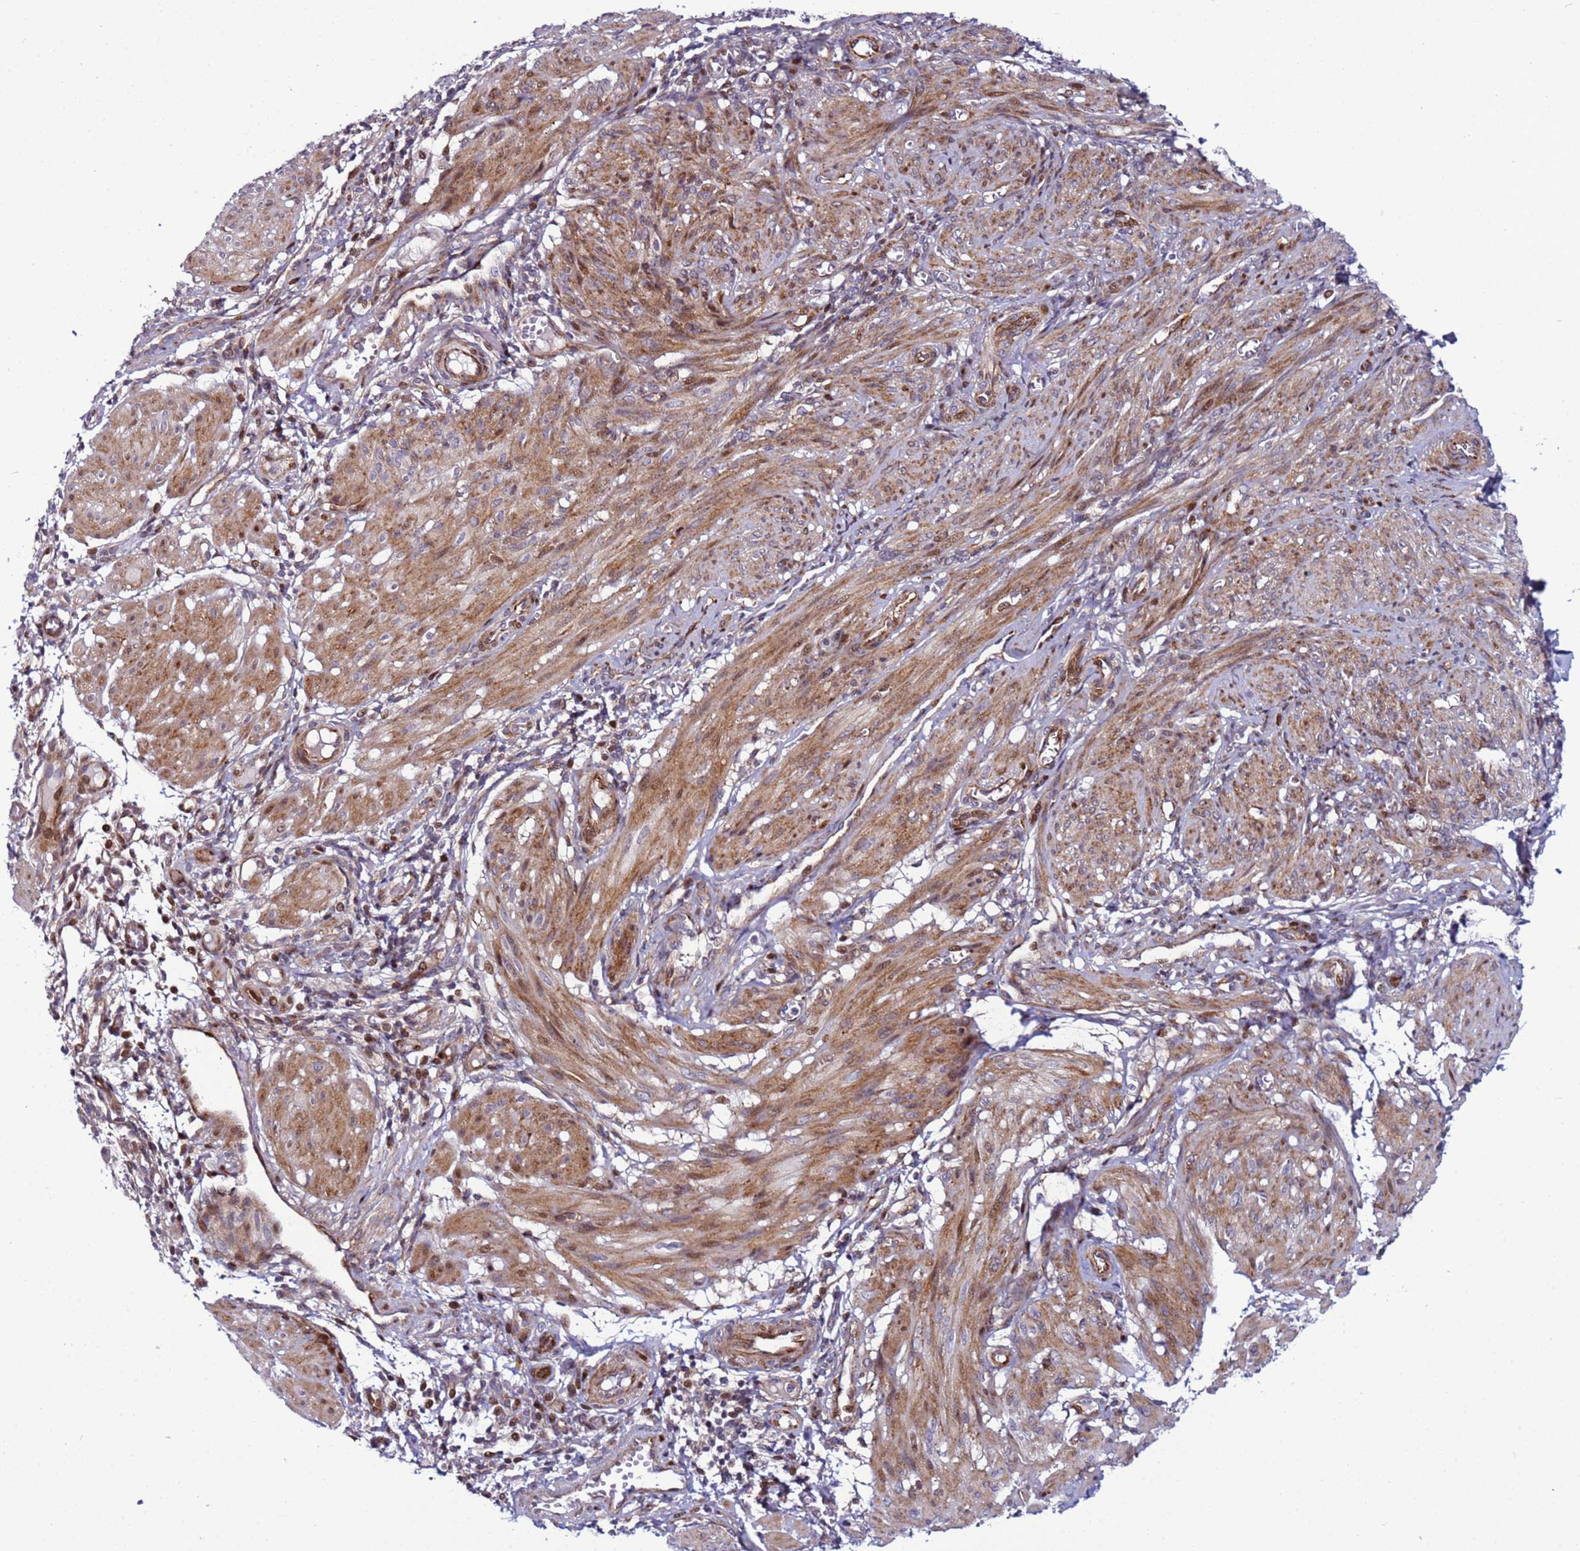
{"staining": {"intensity": "moderate", "quantity": ">75%", "location": "cytoplasmic/membranous,nuclear"}, "tissue": "smooth muscle", "cell_type": "Smooth muscle cells", "image_type": "normal", "snomed": [{"axis": "morphology", "description": "Normal tissue, NOS"}, {"axis": "topography", "description": "Smooth muscle"}], "caption": "Protein staining of unremarkable smooth muscle displays moderate cytoplasmic/membranous,nuclear staining in about >75% of smooth muscle cells. The staining was performed using DAB (3,3'-diaminobenzidine), with brown indicating positive protein expression. Nuclei are stained blue with hematoxylin.", "gene": "WBP11", "patient": {"sex": "female", "age": 39}}